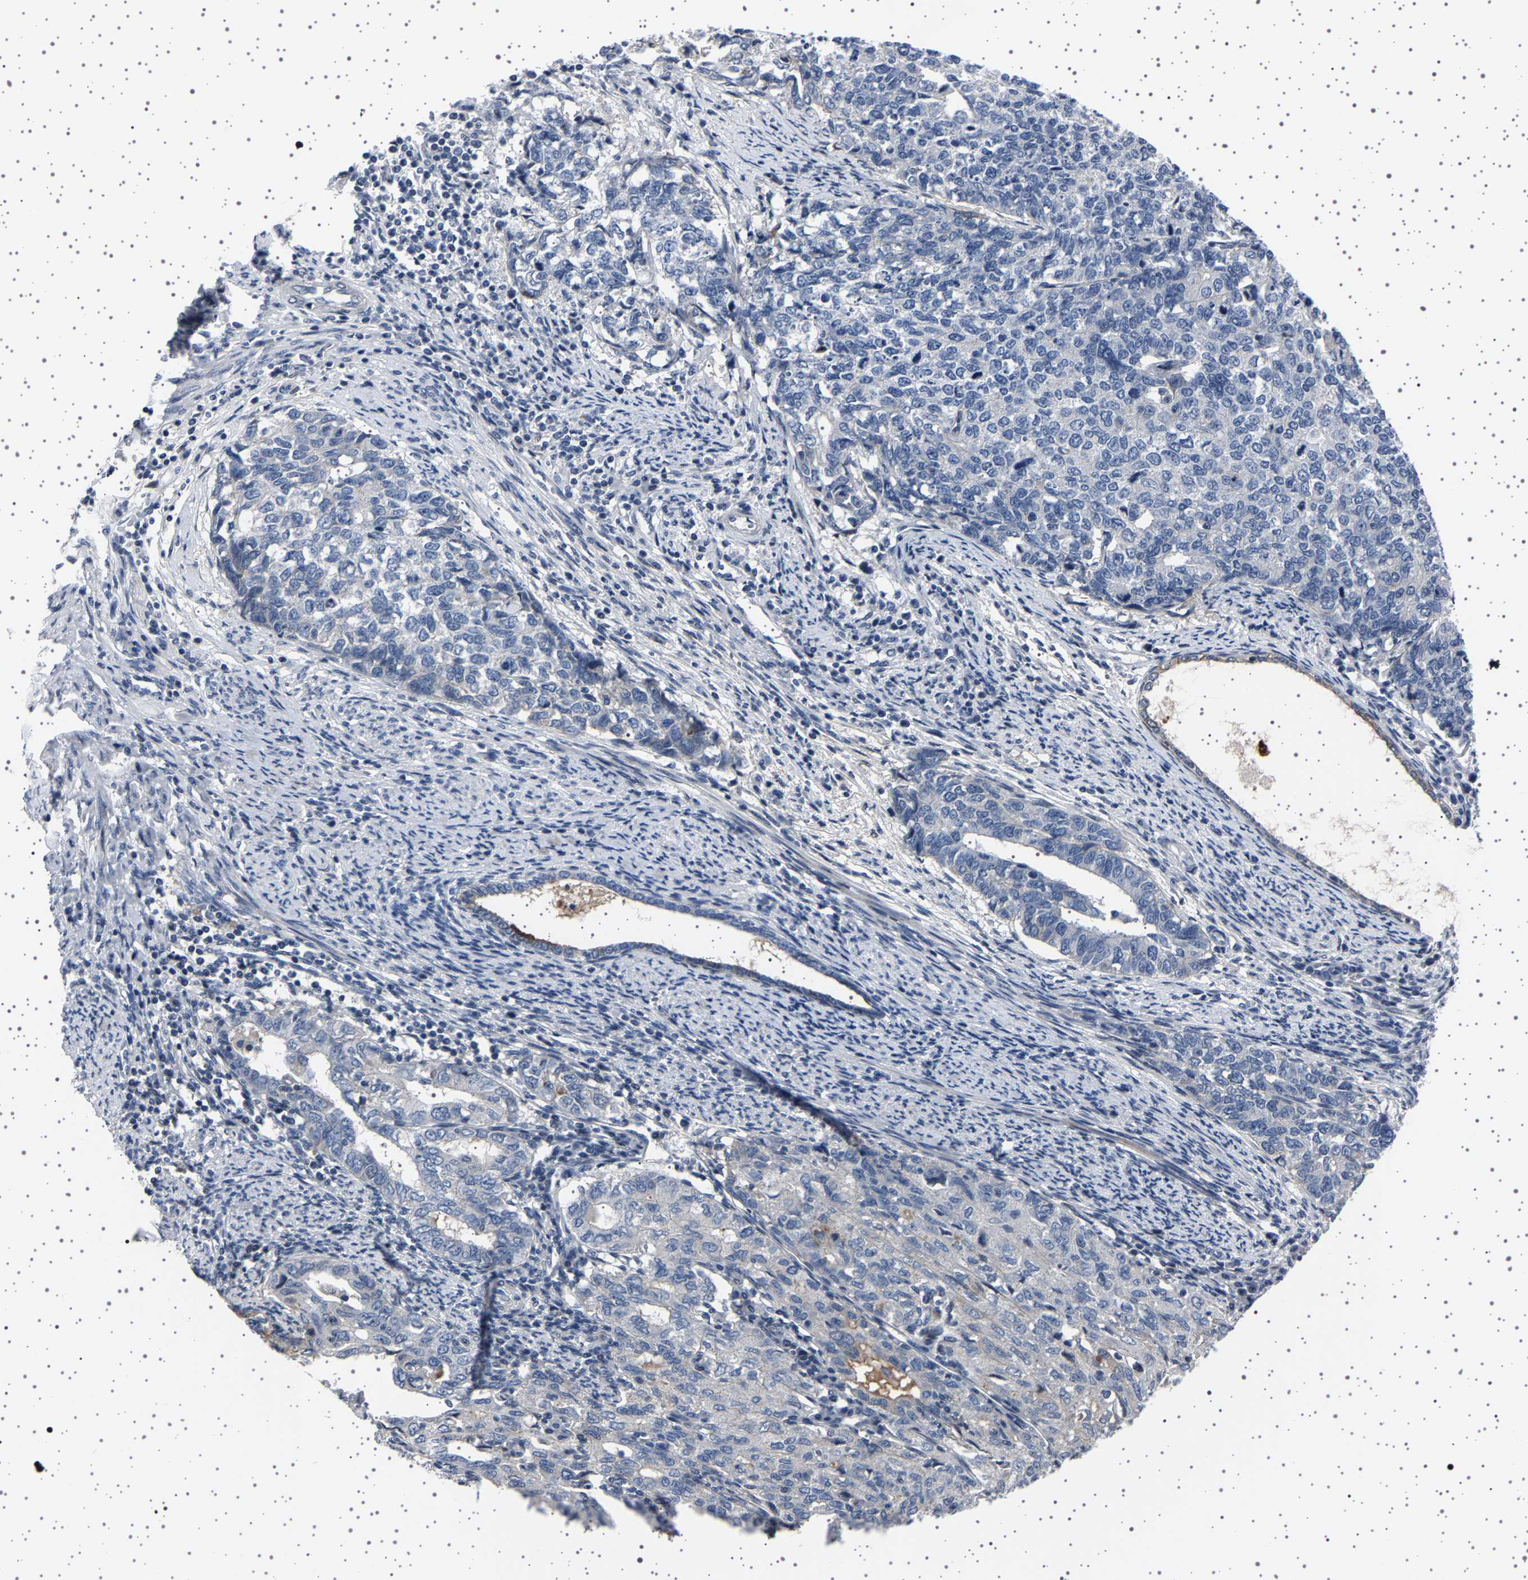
{"staining": {"intensity": "negative", "quantity": "none", "location": "none"}, "tissue": "cervical cancer", "cell_type": "Tumor cells", "image_type": "cancer", "snomed": [{"axis": "morphology", "description": "Squamous cell carcinoma, NOS"}, {"axis": "topography", "description": "Cervix"}], "caption": "This is an immunohistochemistry histopathology image of human cervical cancer. There is no staining in tumor cells.", "gene": "PAK5", "patient": {"sex": "female", "age": 63}}